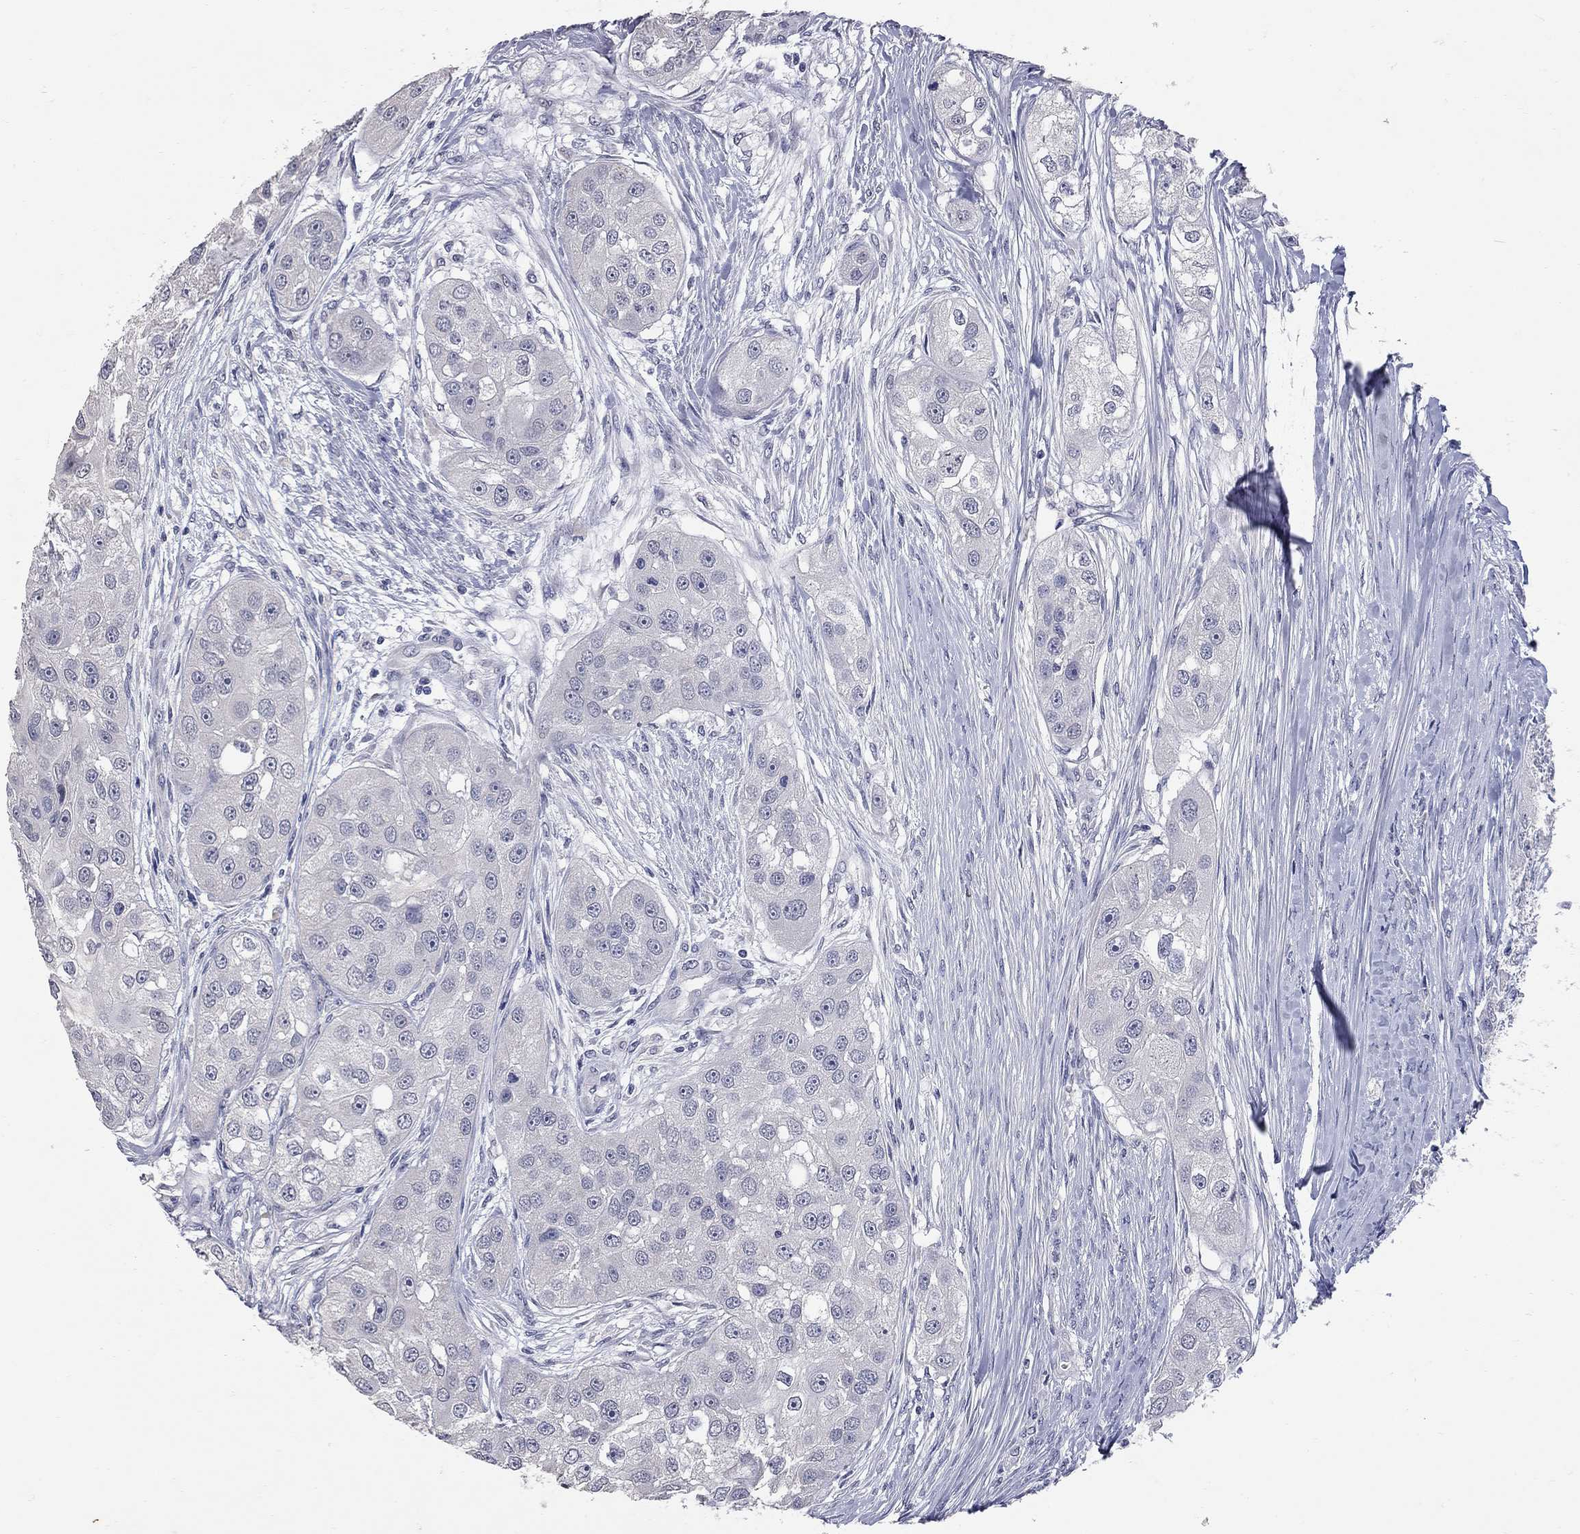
{"staining": {"intensity": "negative", "quantity": "none", "location": "none"}, "tissue": "head and neck cancer", "cell_type": "Tumor cells", "image_type": "cancer", "snomed": [{"axis": "morphology", "description": "Normal tissue, NOS"}, {"axis": "morphology", "description": "Squamous cell carcinoma, NOS"}, {"axis": "topography", "description": "Skeletal muscle"}, {"axis": "topography", "description": "Head-Neck"}], "caption": "An image of head and neck cancer stained for a protein shows no brown staining in tumor cells.", "gene": "NOS2", "patient": {"sex": "male", "age": 51}}